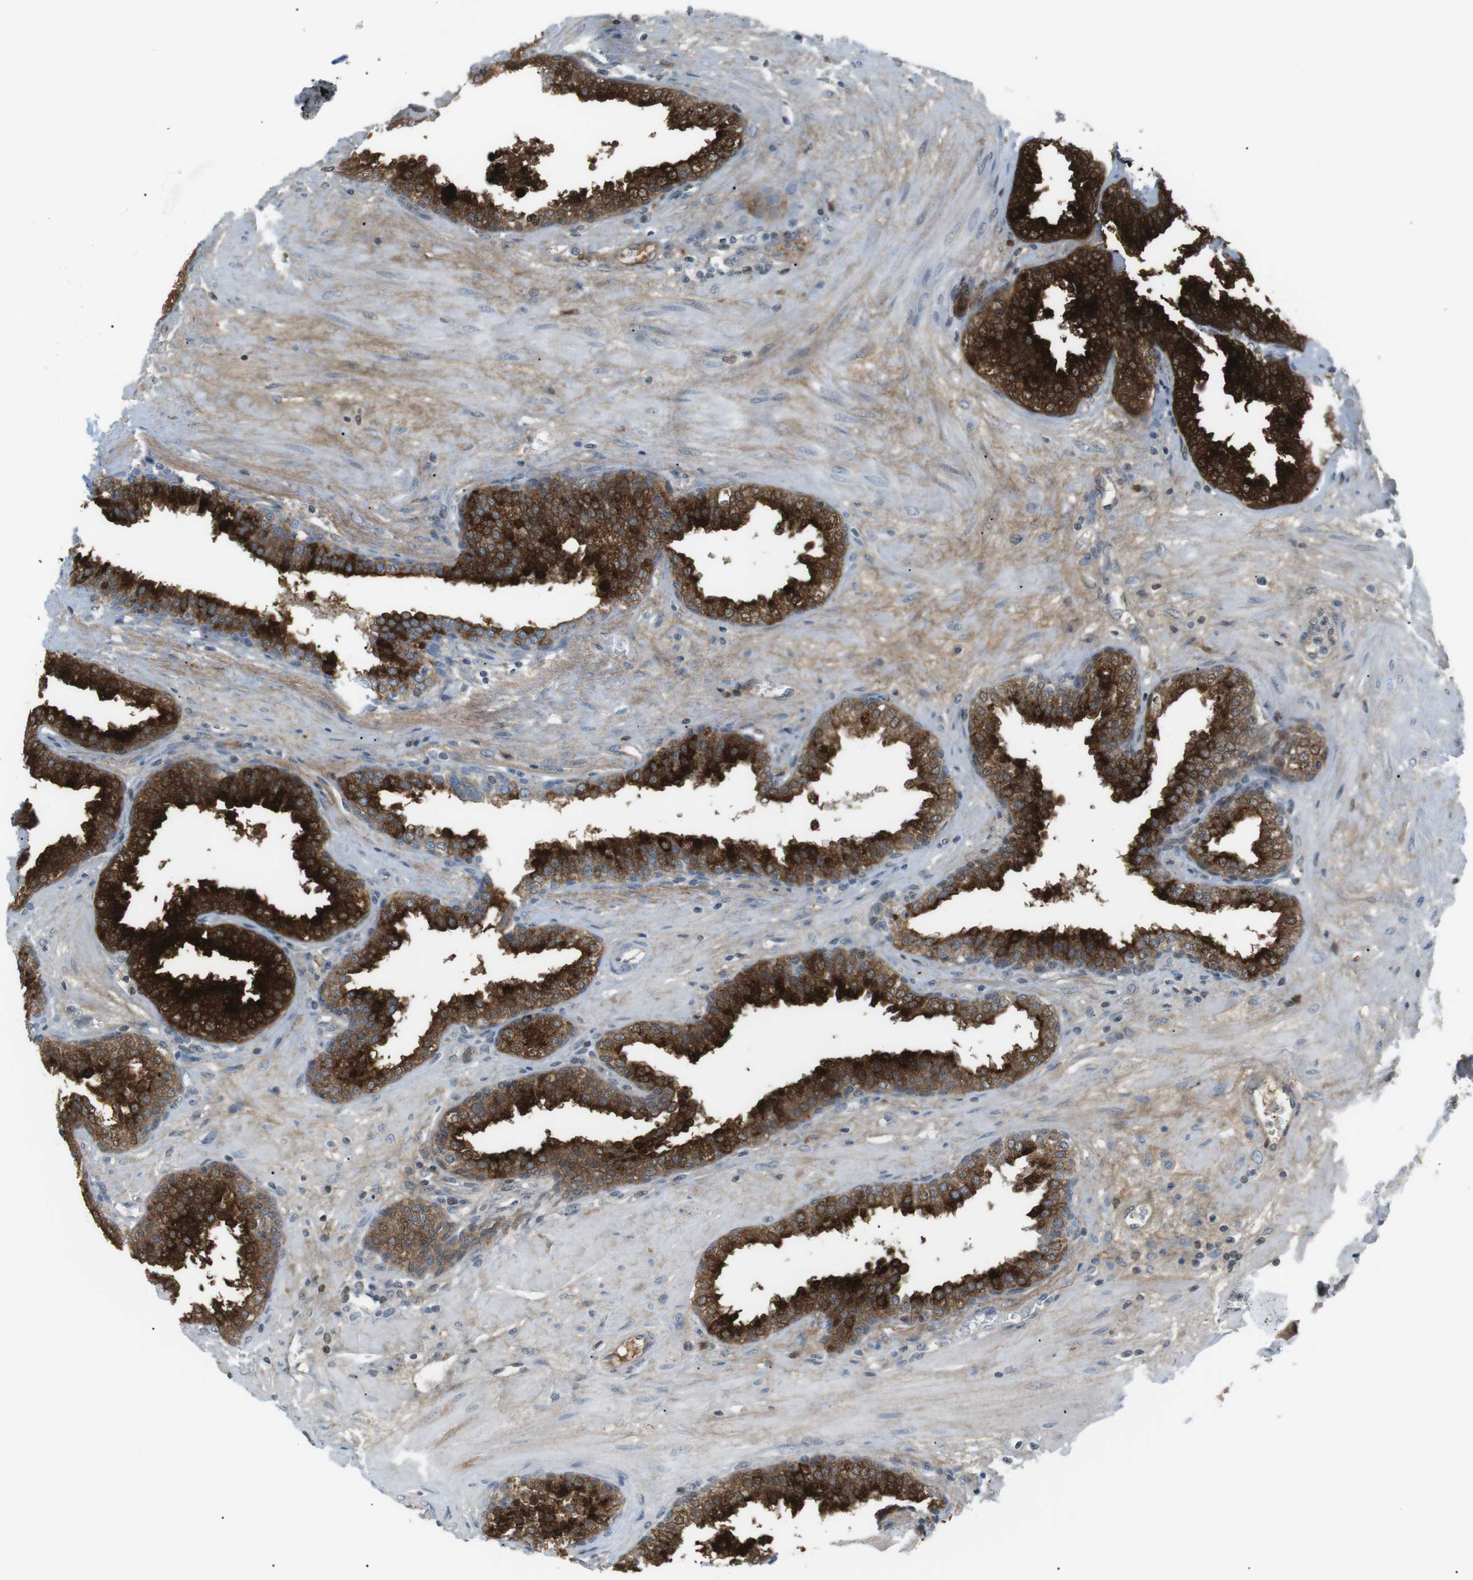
{"staining": {"intensity": "strong", "quantity": ">75%", "location": "cytoplasmic/membranous,nuclear"}, "tissue": "prostate", "cell_type": "Glandular cells", "image_type": "normal", "snomed": [{"axis": "morphology", "description": "Normal tissue, NOS"}, {"axis": "topography", "description": "Prostate"}], "caption": "Immunohistochemistry (IHC) micrograph of normal prostate: prostate stained using immunohistochemistry (IHC) exhibits high levels of strong protein expression localized specifically in the cytoplasmic/membranous,nuclear of glandular cells, appearing as a cytoplasmic/membranous,nuclear brown color.", "gene": "AZGP1", "patient": {"sex": "male", "age": 51}}